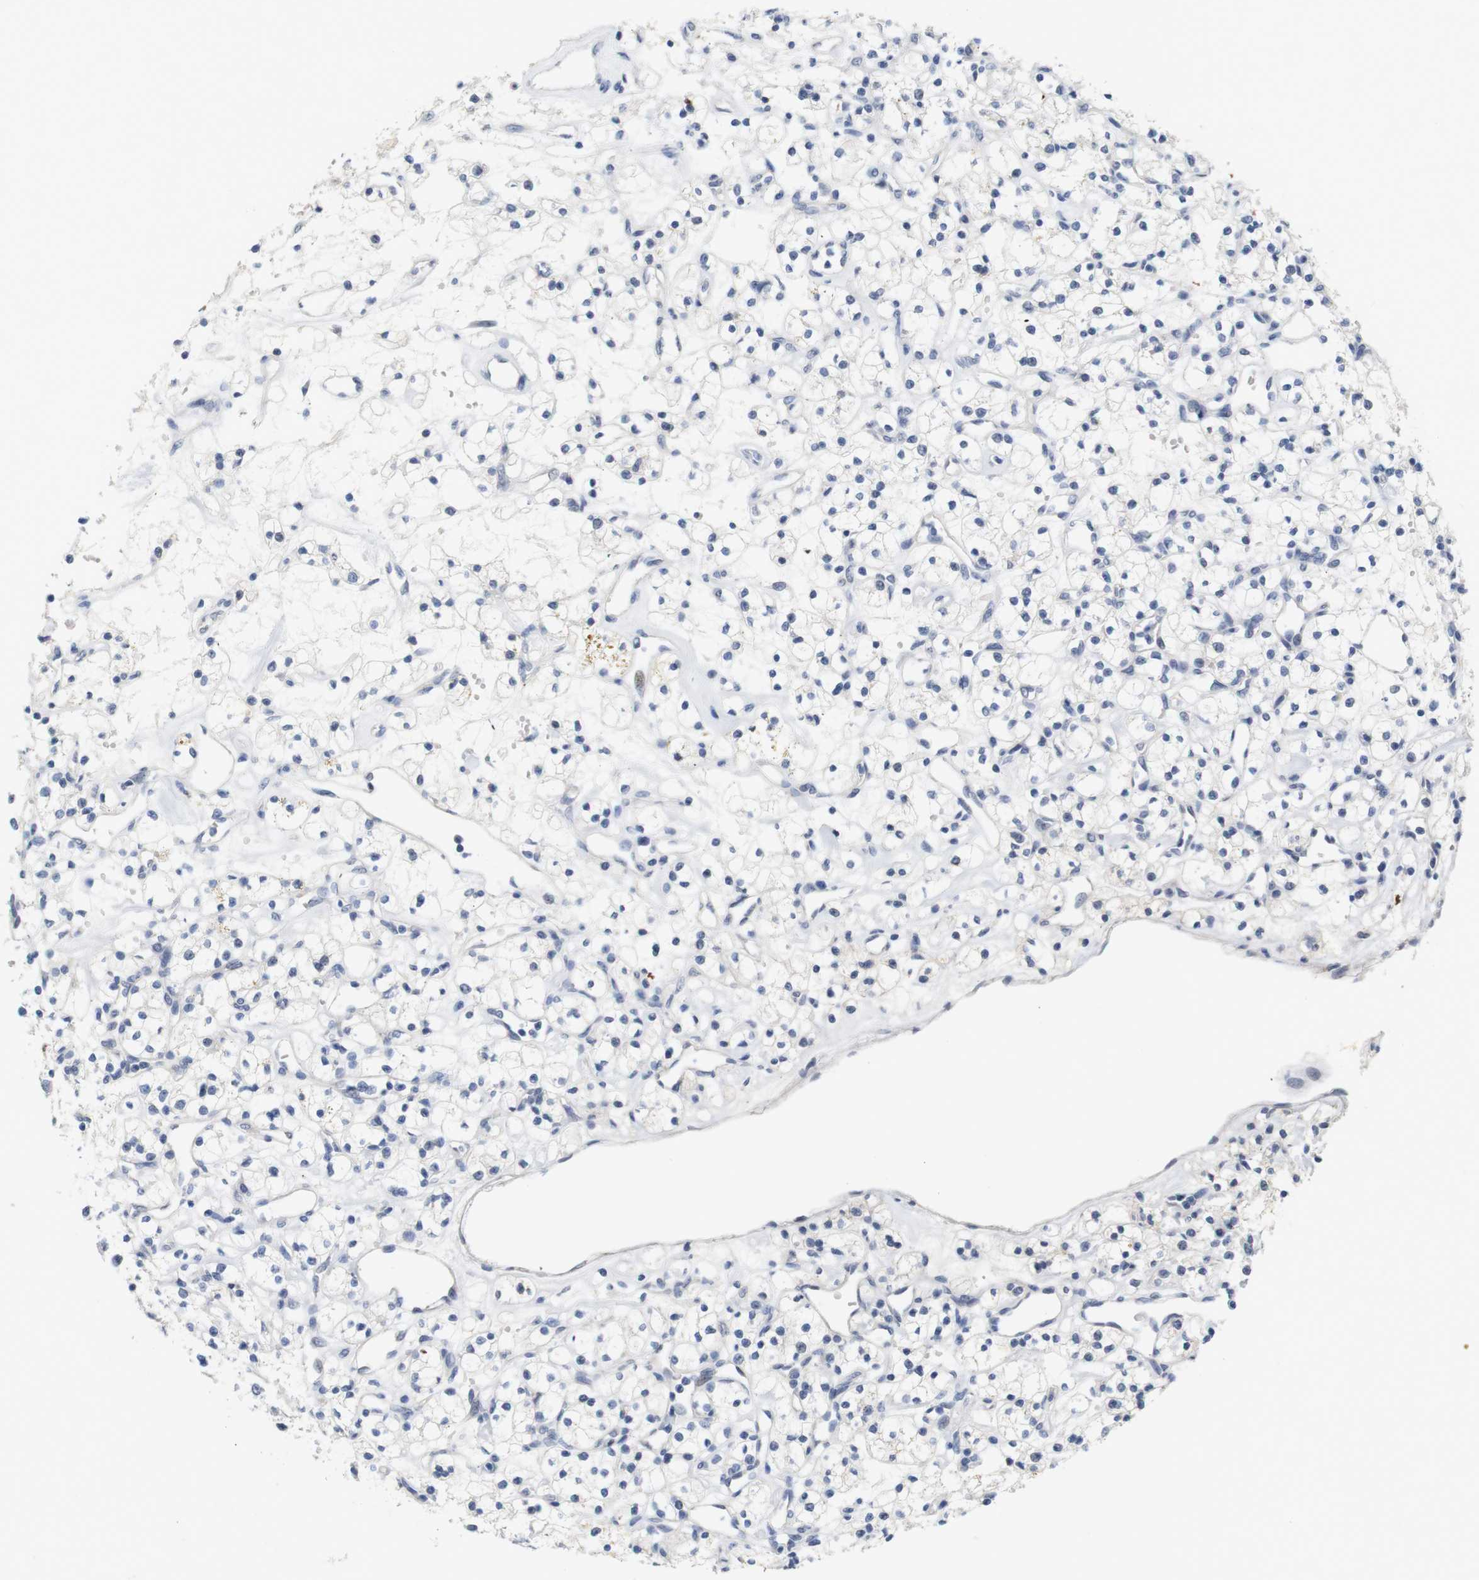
{"staining": {"intensity": "negative", "quantity": "none", "location": "none"}, "tissue": "renal cancer", "cell_type": "Tumor cells", "image_type": "cancer", "snomed": [{"axis": "morphology", "description": "Adenocarcinoma, NOS"}, {"axis": "topography", "description": "Kidney"}], "caption": "Tumor cells are negative for brown protein staining in renal cancer. Brightfield microscopy of immunohistochemistry stained with DAB (brown) and hematoxylin (blue), captured at high magnification.", "gene": "CDK2", "patient": {"sex": "female", "age": 60}}